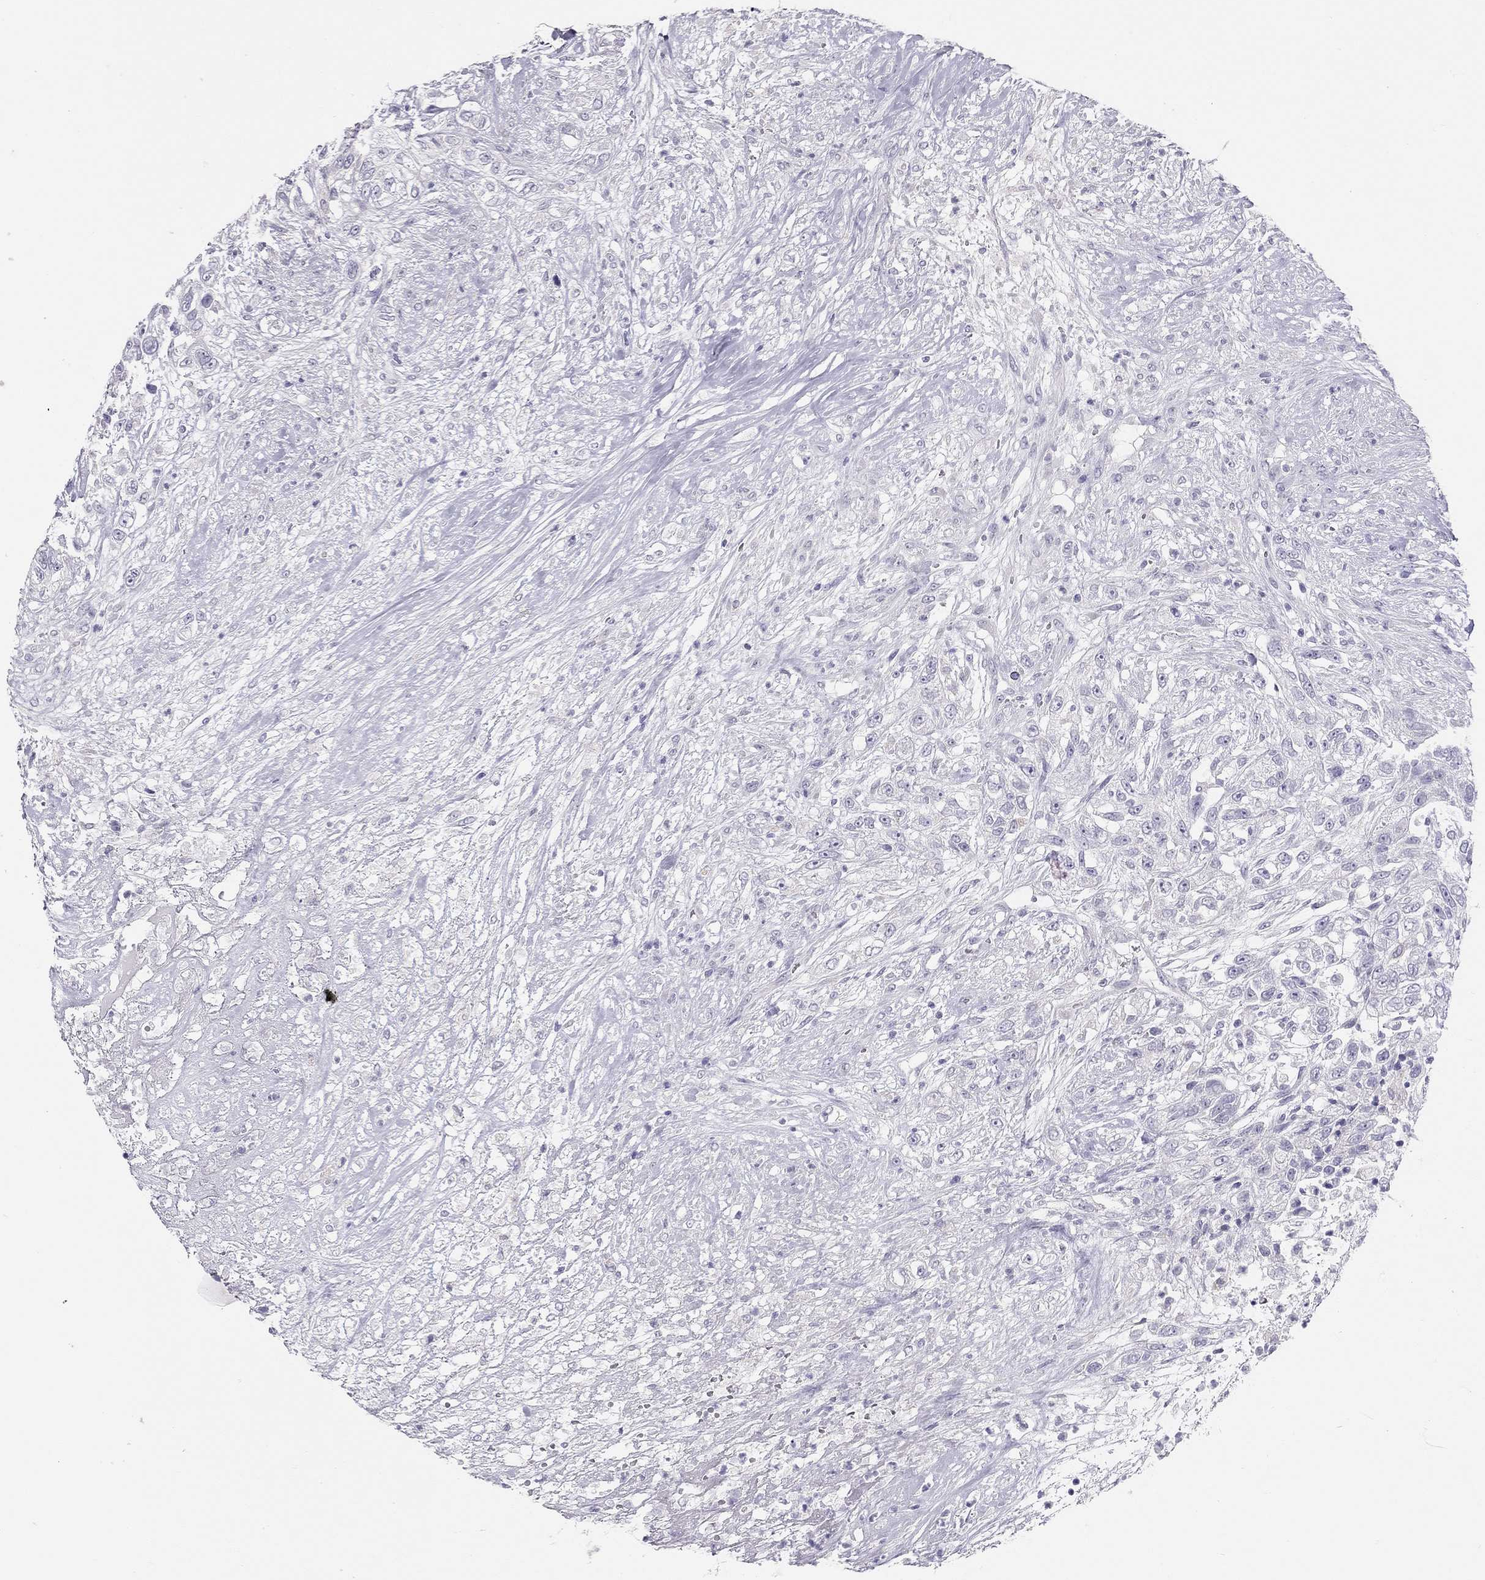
{"staining": {"intensity": "negative", "quantity": "none", "location": "none"}, "tissue": "urothelial cancer", "cell_type": "Tumor cells", "image_type": "cancer", "snomed": [{"axis": "morphology", "description": "Urothelial carcinoma, High grade"}, {"axis": "topography", "description": "Urinary bladder"}], "caption": "There is no significant positivity in tumor cells of urothelial cancer.", "gene": "SPATA12", "patient": {"sex": "female", "age": 56}}